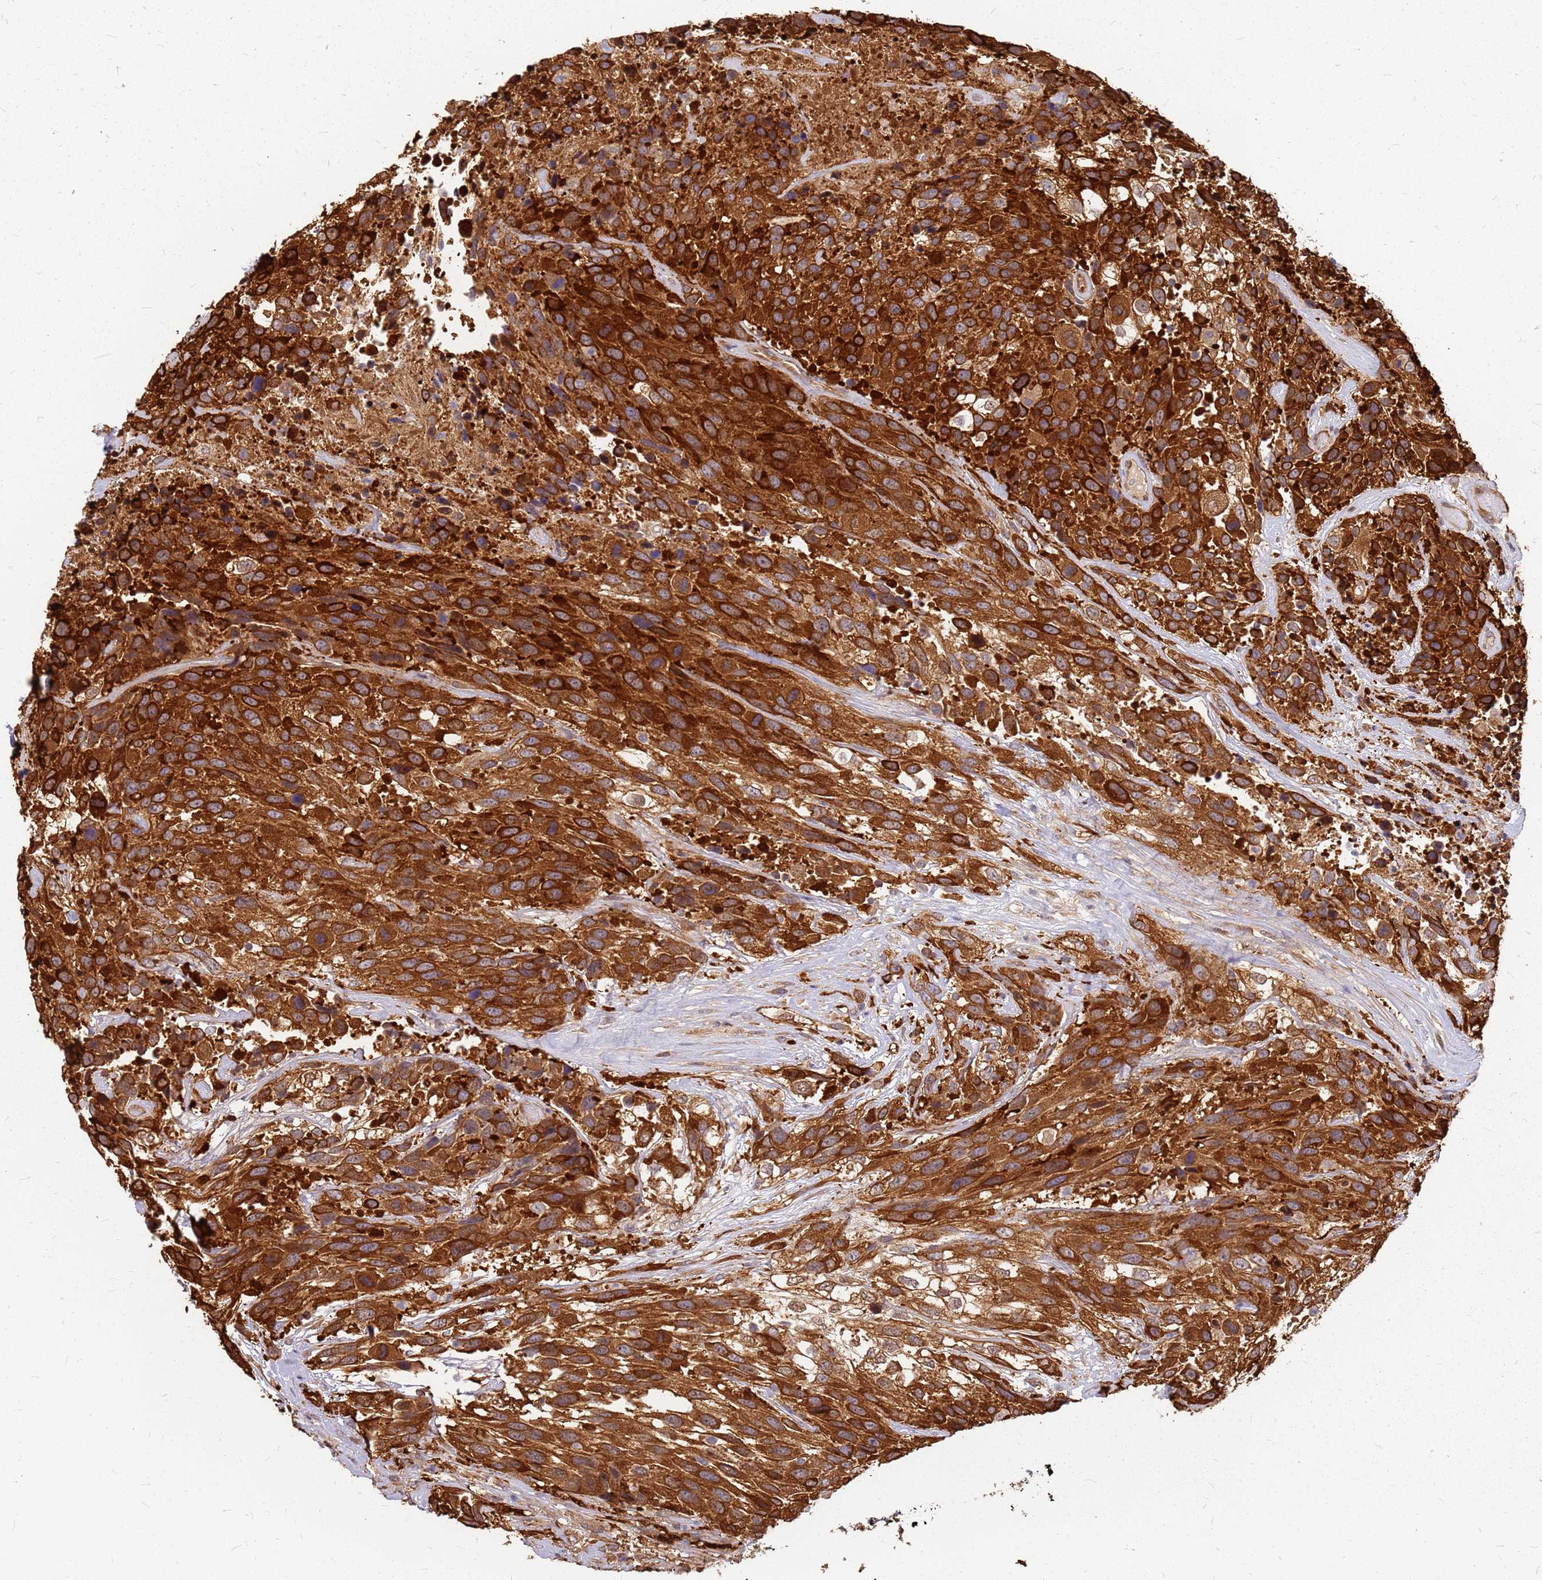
{"staining": {"intensity": "strong", "quantity": ">75%", "location": "cytoplasmic/membranous"}, "tissue": "urothelial cancer", "cell_type": "Tumor cells", "image_type": "cancer", "snomed": [{"axis": "morphology", "description": "Urothelial carcinoma, High grade"}, {"axis": "topography", "description": "Urinary bladder"}], "caption": "Urothelial carcinoma (high-grade) stained for a protein reveals strong cytoplasmic/membranous positivity in tumor cells.", "gene": "HDX", "patient": {"sex": "female", "age": 70}}